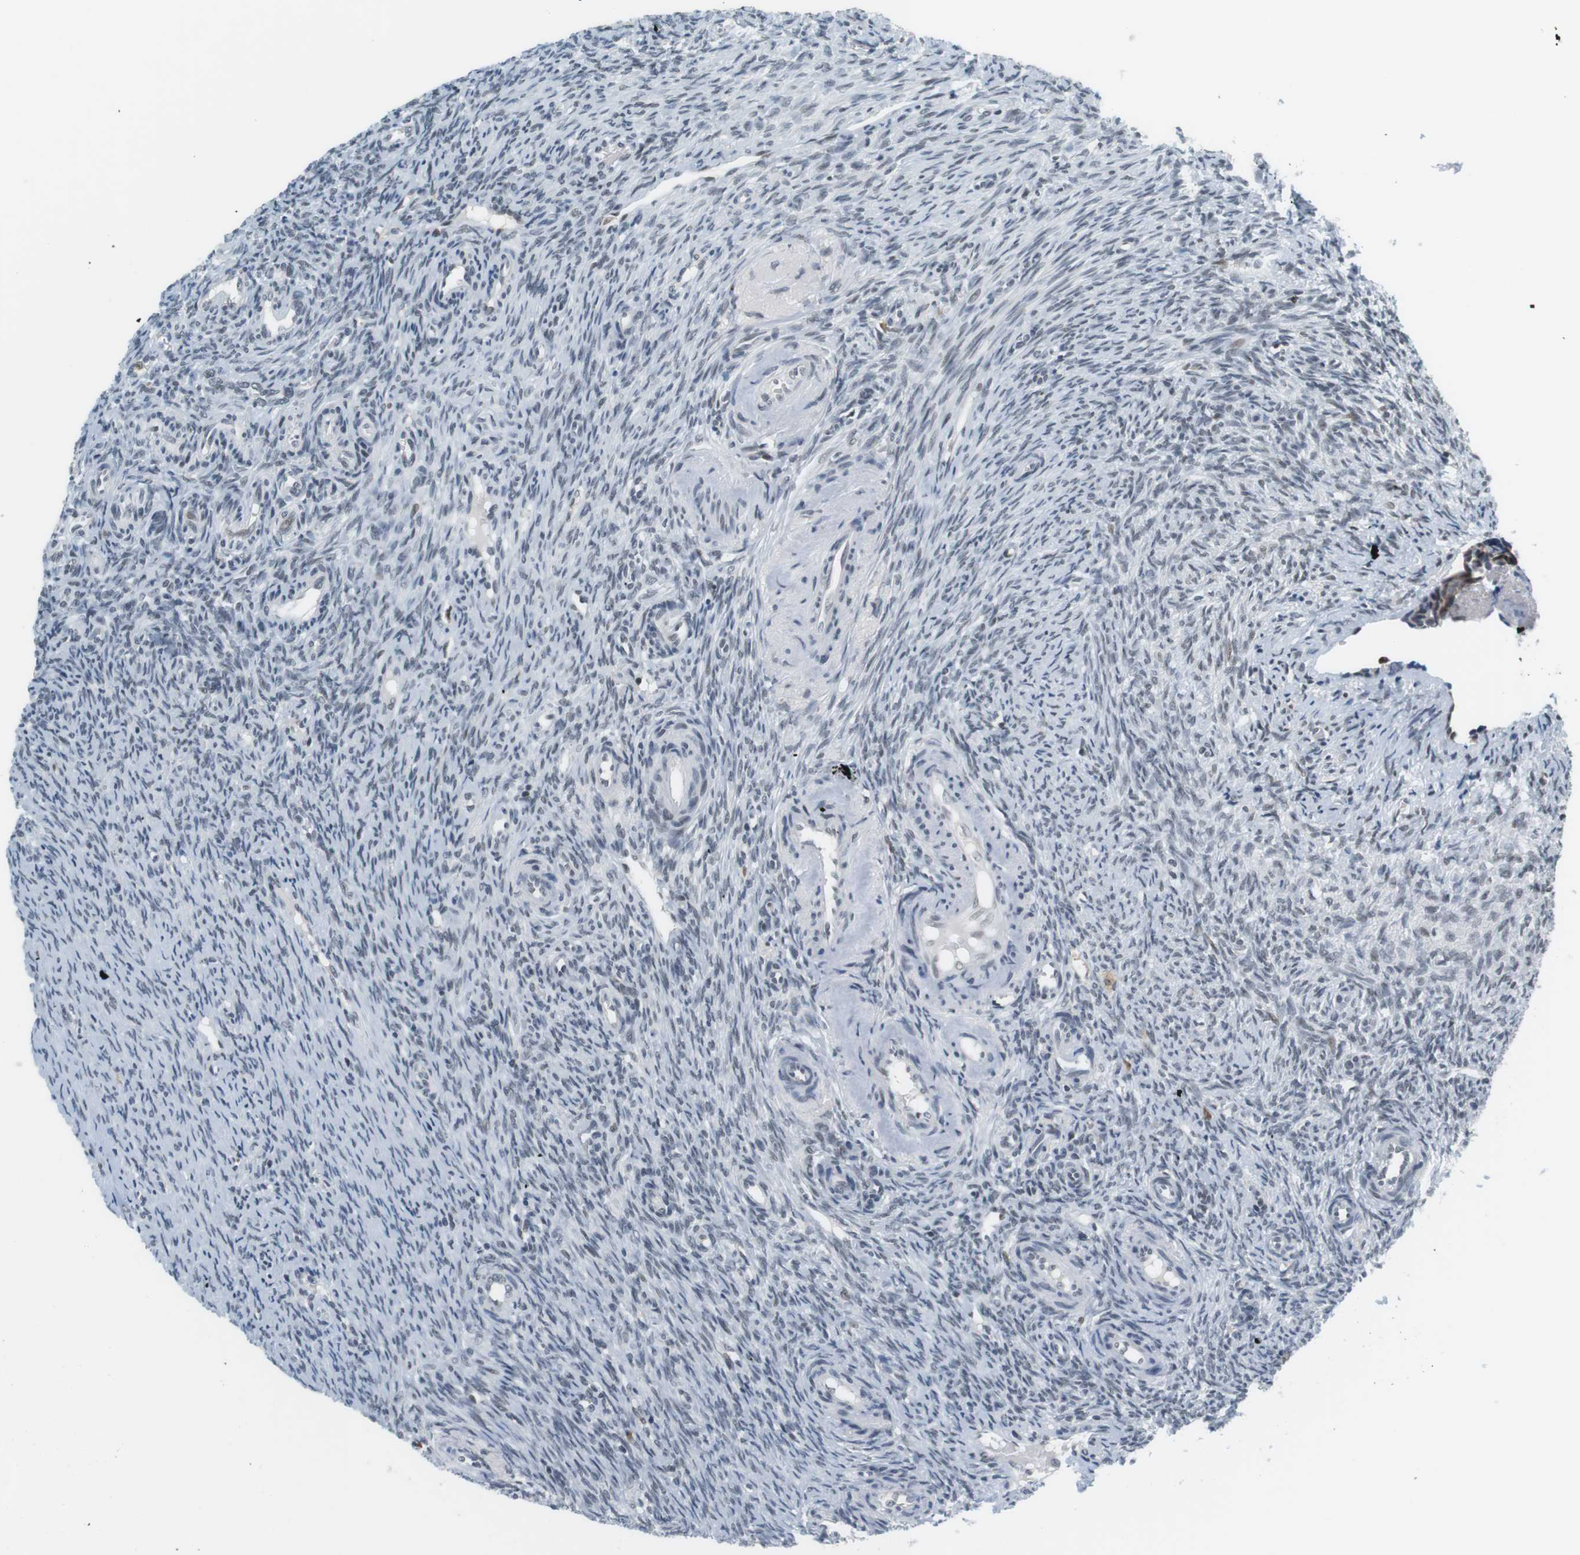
{"staining": {"intensity": "weak", "quantity": ">75%", "location": "nuclear"}, "tissue": "ovary", "cell_type": "Follicle cells", "image_type": "normal", "snomed": [{"axis": "morphology", "description": "Normal tissue, NOS"}, {"axis": "topography", "description": "Ovary"}], "caption": "The histopathology image reveals a brown stain indicating the presence of a protein in the nuclear of follicle cells in ovary.", "gene": "RNF38", "patient": {"sex": "female", "age": 41}}